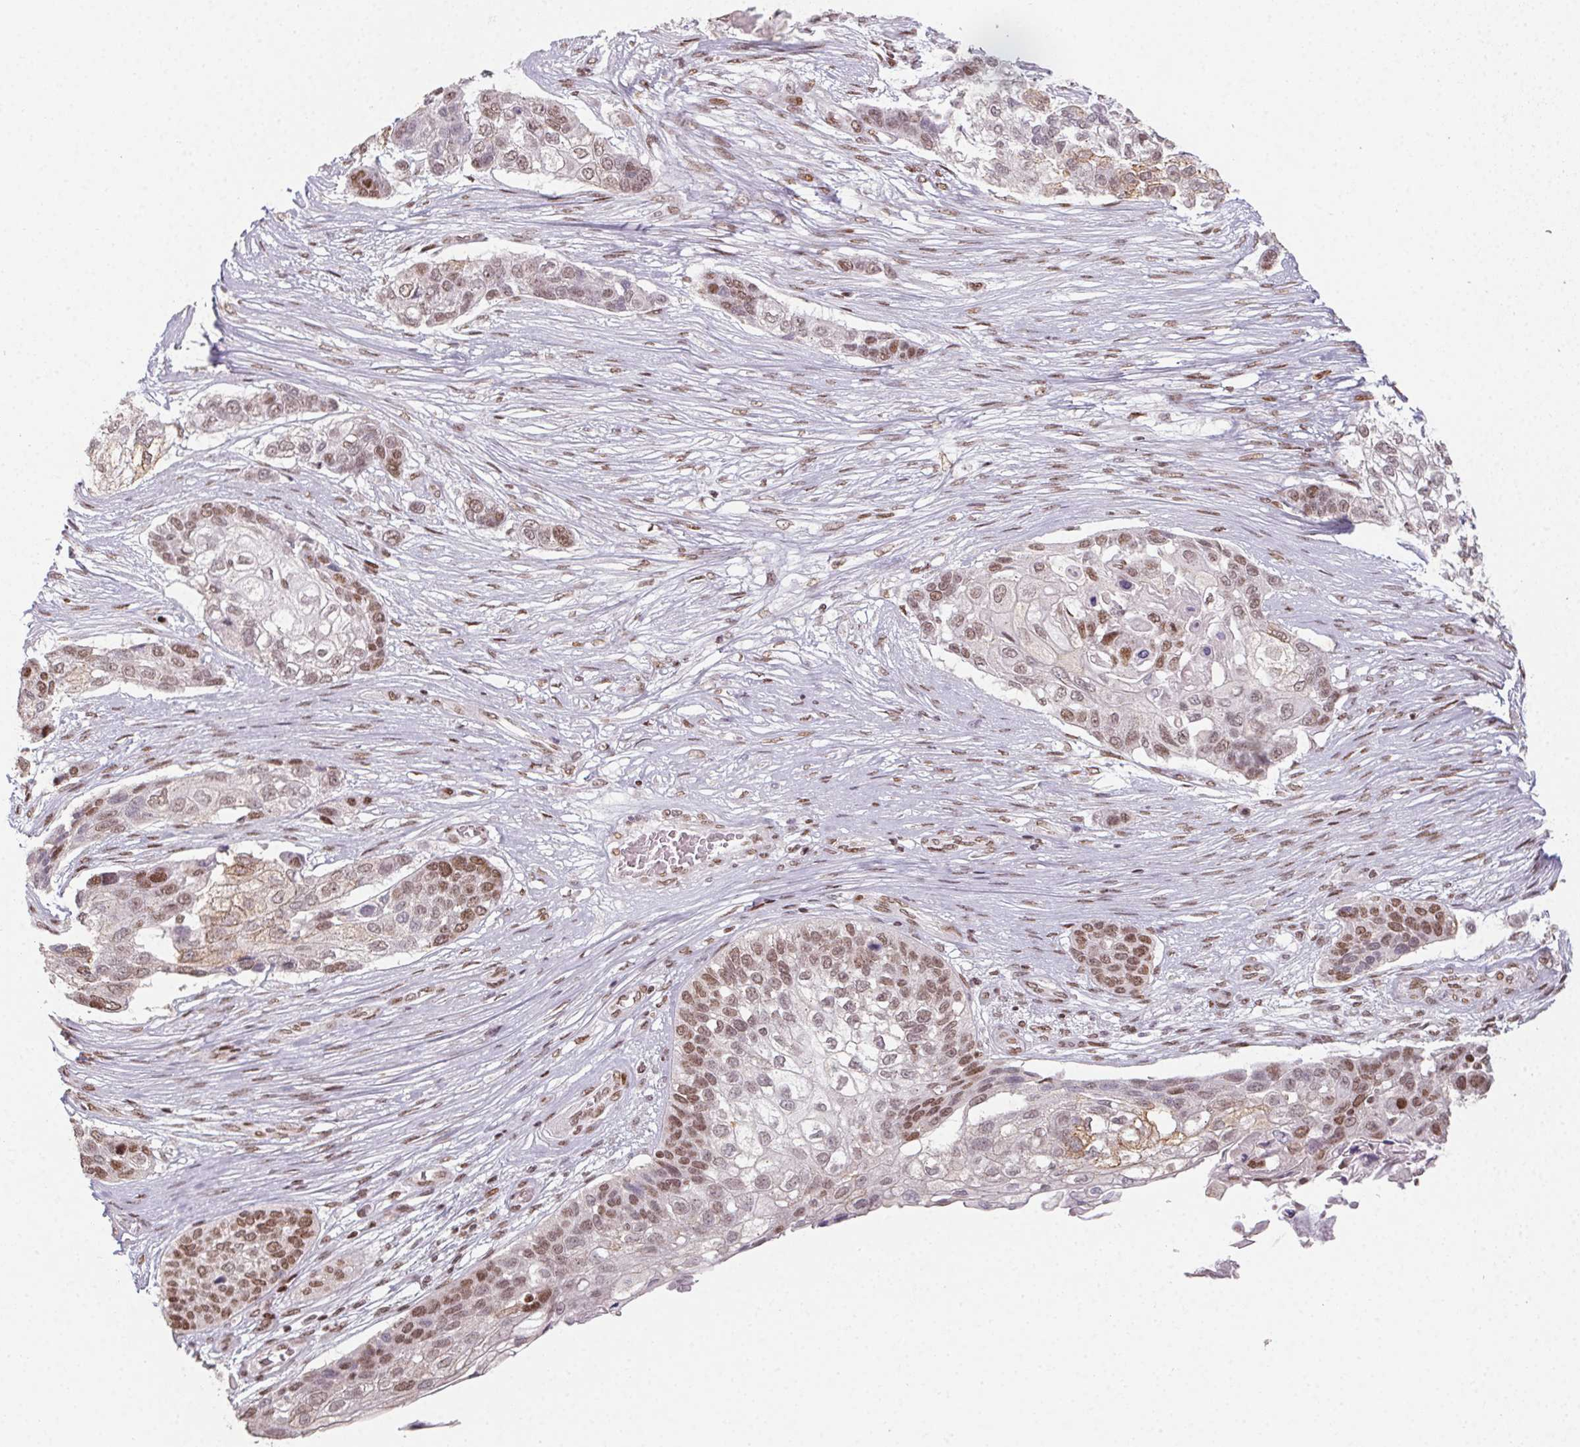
{"staining": {"intensity": "moderate", "quantity": "25%-75%", "location": "nuclear"}, "tissue": "lung cancer", "cell_type": "Tumor cells", "image_type": "cancer", "snomed": [{"axis": "morphology", "description": "Squamous cell carcinoma, NOS"}, {"axis": "topography", "description": "Lung"}], "caption": "Moderate nuclear positivity is identified in about 25%-75% of tumor cells in lung cancer.", "gene": "KMT2A", "patient": {"sex": "male", "age": 69}}